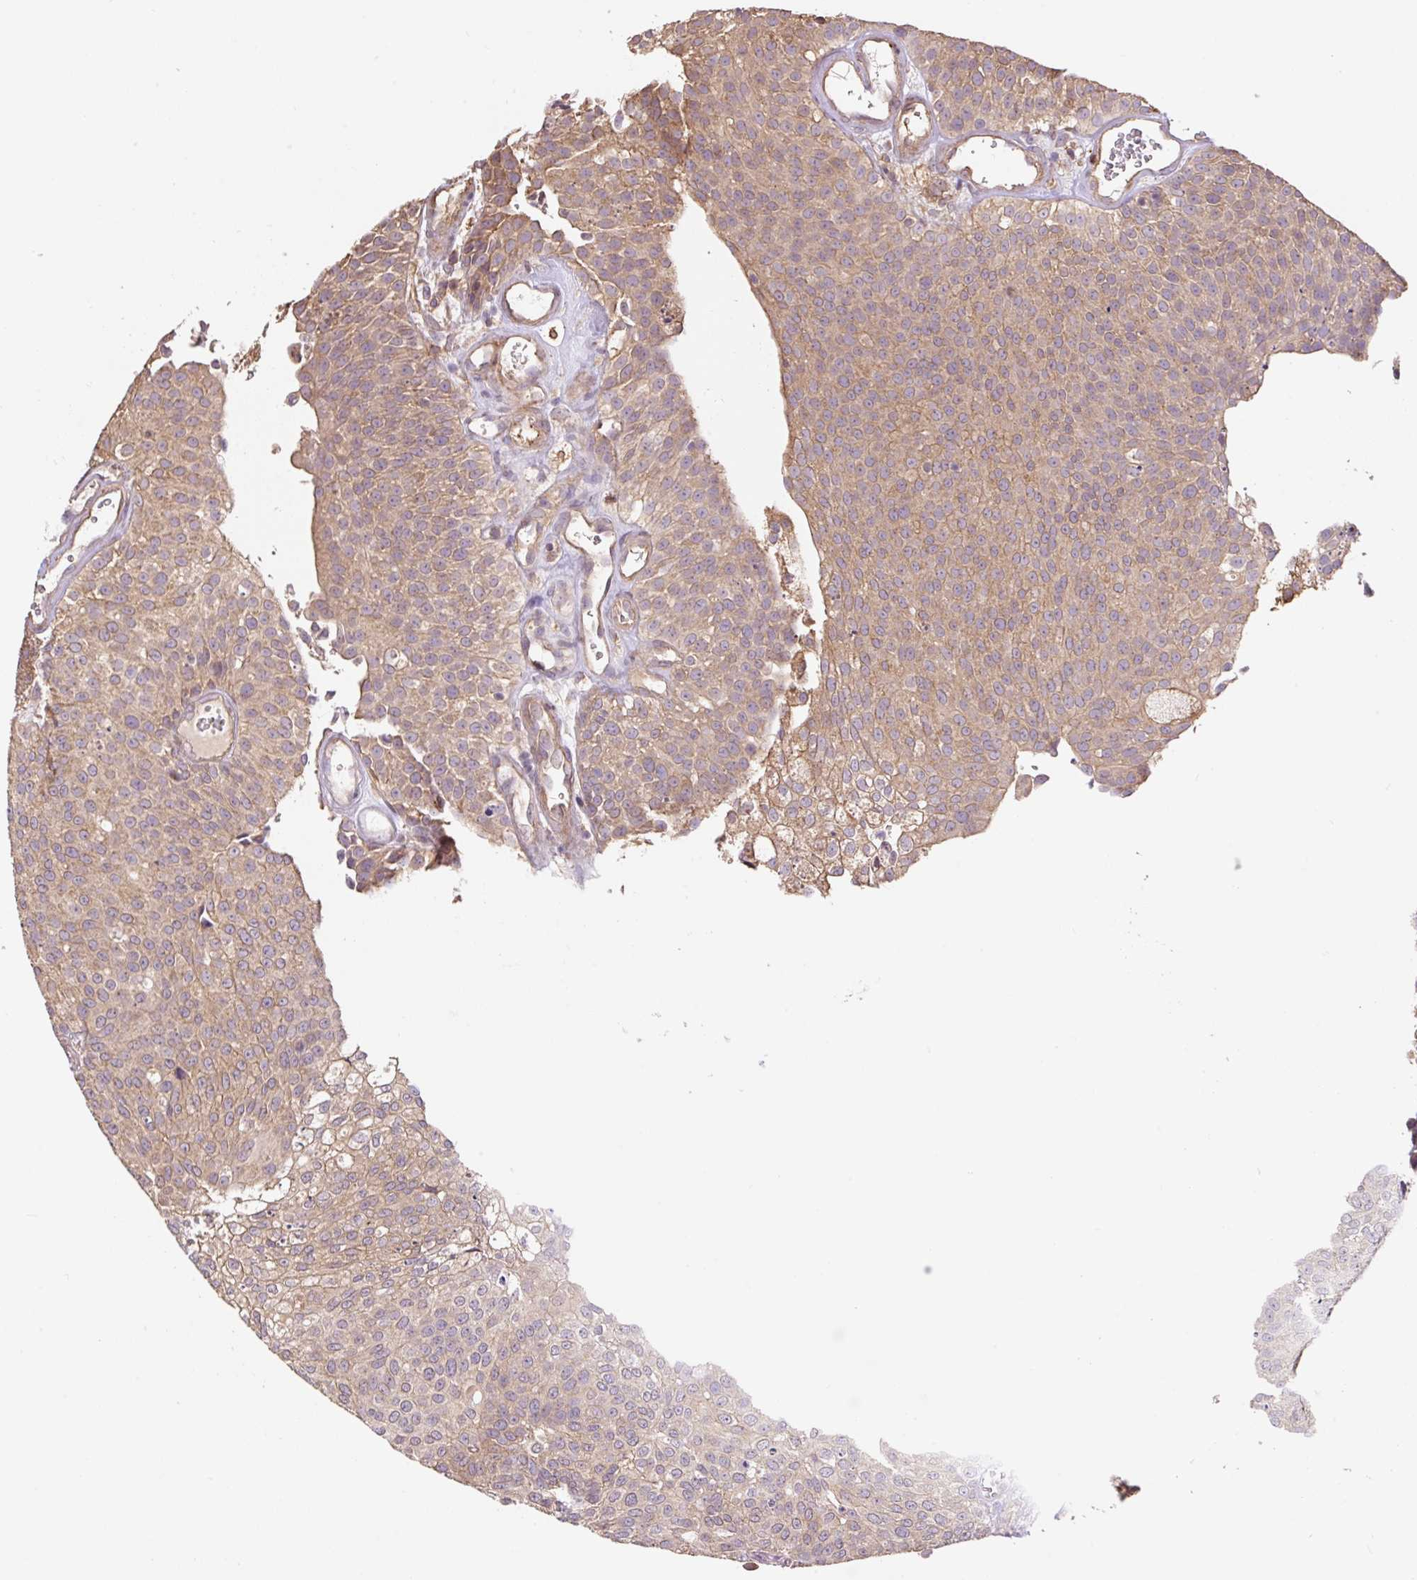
{"staining": {"intensity": "weak", "quantity": ">75%", "location": "cytoplasmic/membranous"}, "tissue": "urothelial cancer", "cell_type": "Tumor cells", "image_type": "cancer", "snomed": [{"axis": "morphology", "description": "Urothelial carcinoma, Low grade"}, {"axis": "topography", "description": "Urinary bladder"}], "caption": "A brown stain highlights weak cytoplasmic/membranous expression of a protein in urothelial carcinoma (low-grade) tumor cells.", "gene": "COX8A", "patient": {"sex": "female", "age": 79}}